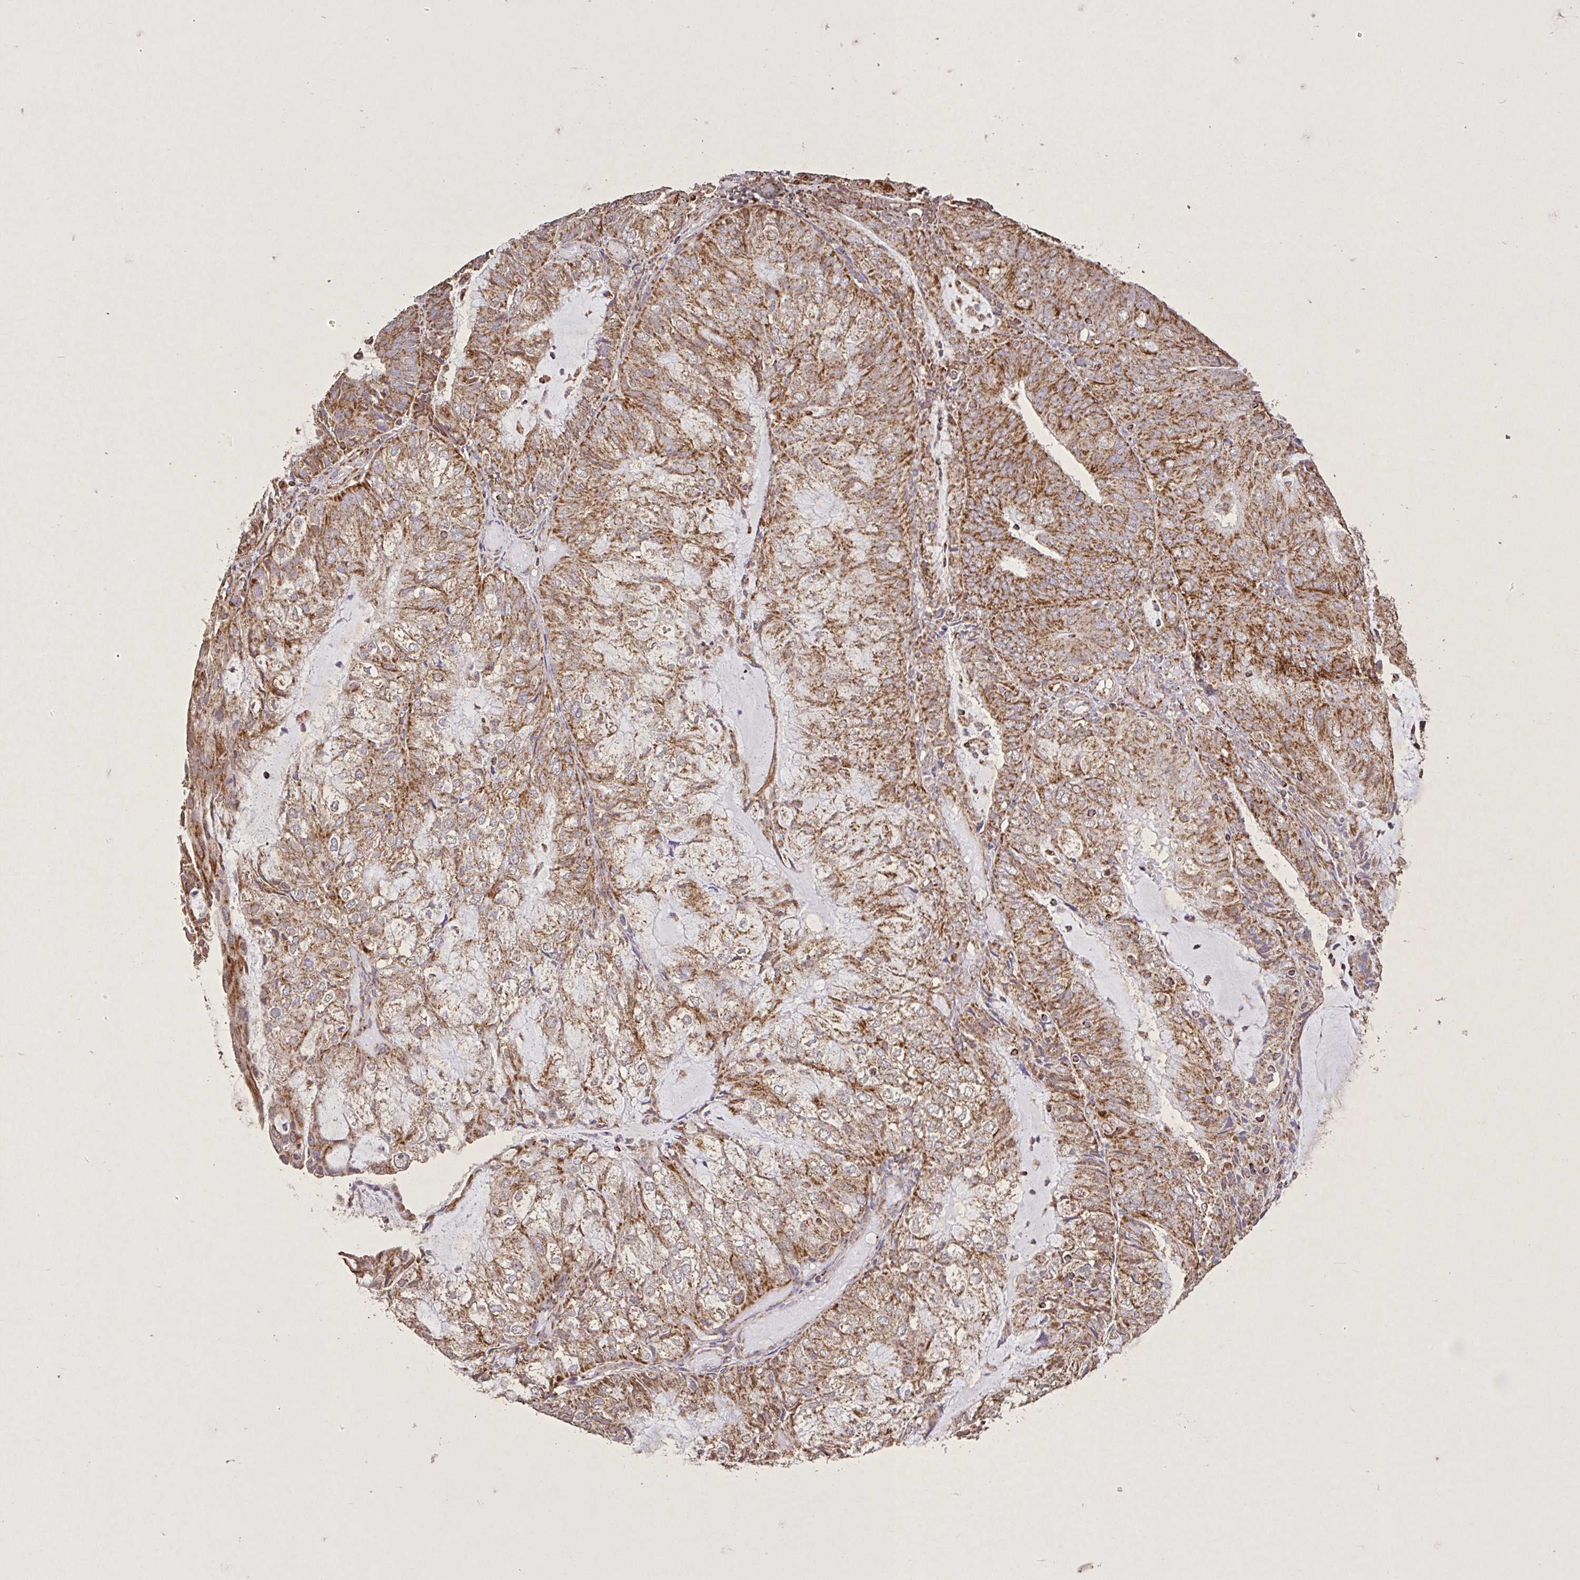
{"staining": {"intensity": "moderate", "quantity": ">75%", "location": "cytoplasmic/membranous"}, "tissue": "endometrial cancer", "cell_type": "Tumor cells", "image_type": "cancer", "snomed": [{"axis": "morphology", "description": "Adenocarcinoma, NOS"}, {"axis": "topography", "description": "Endometrium"}], "caption": "IHC (DAB (3,3'-diaminobenzidine)) staining of human endometrial adenocarcinoma displays moderate cytoplasmic/membranous protein expression in approximately >75% of tumor cells.", "gene": "AGK", "patient": {"sex": "female", "age": 81}}